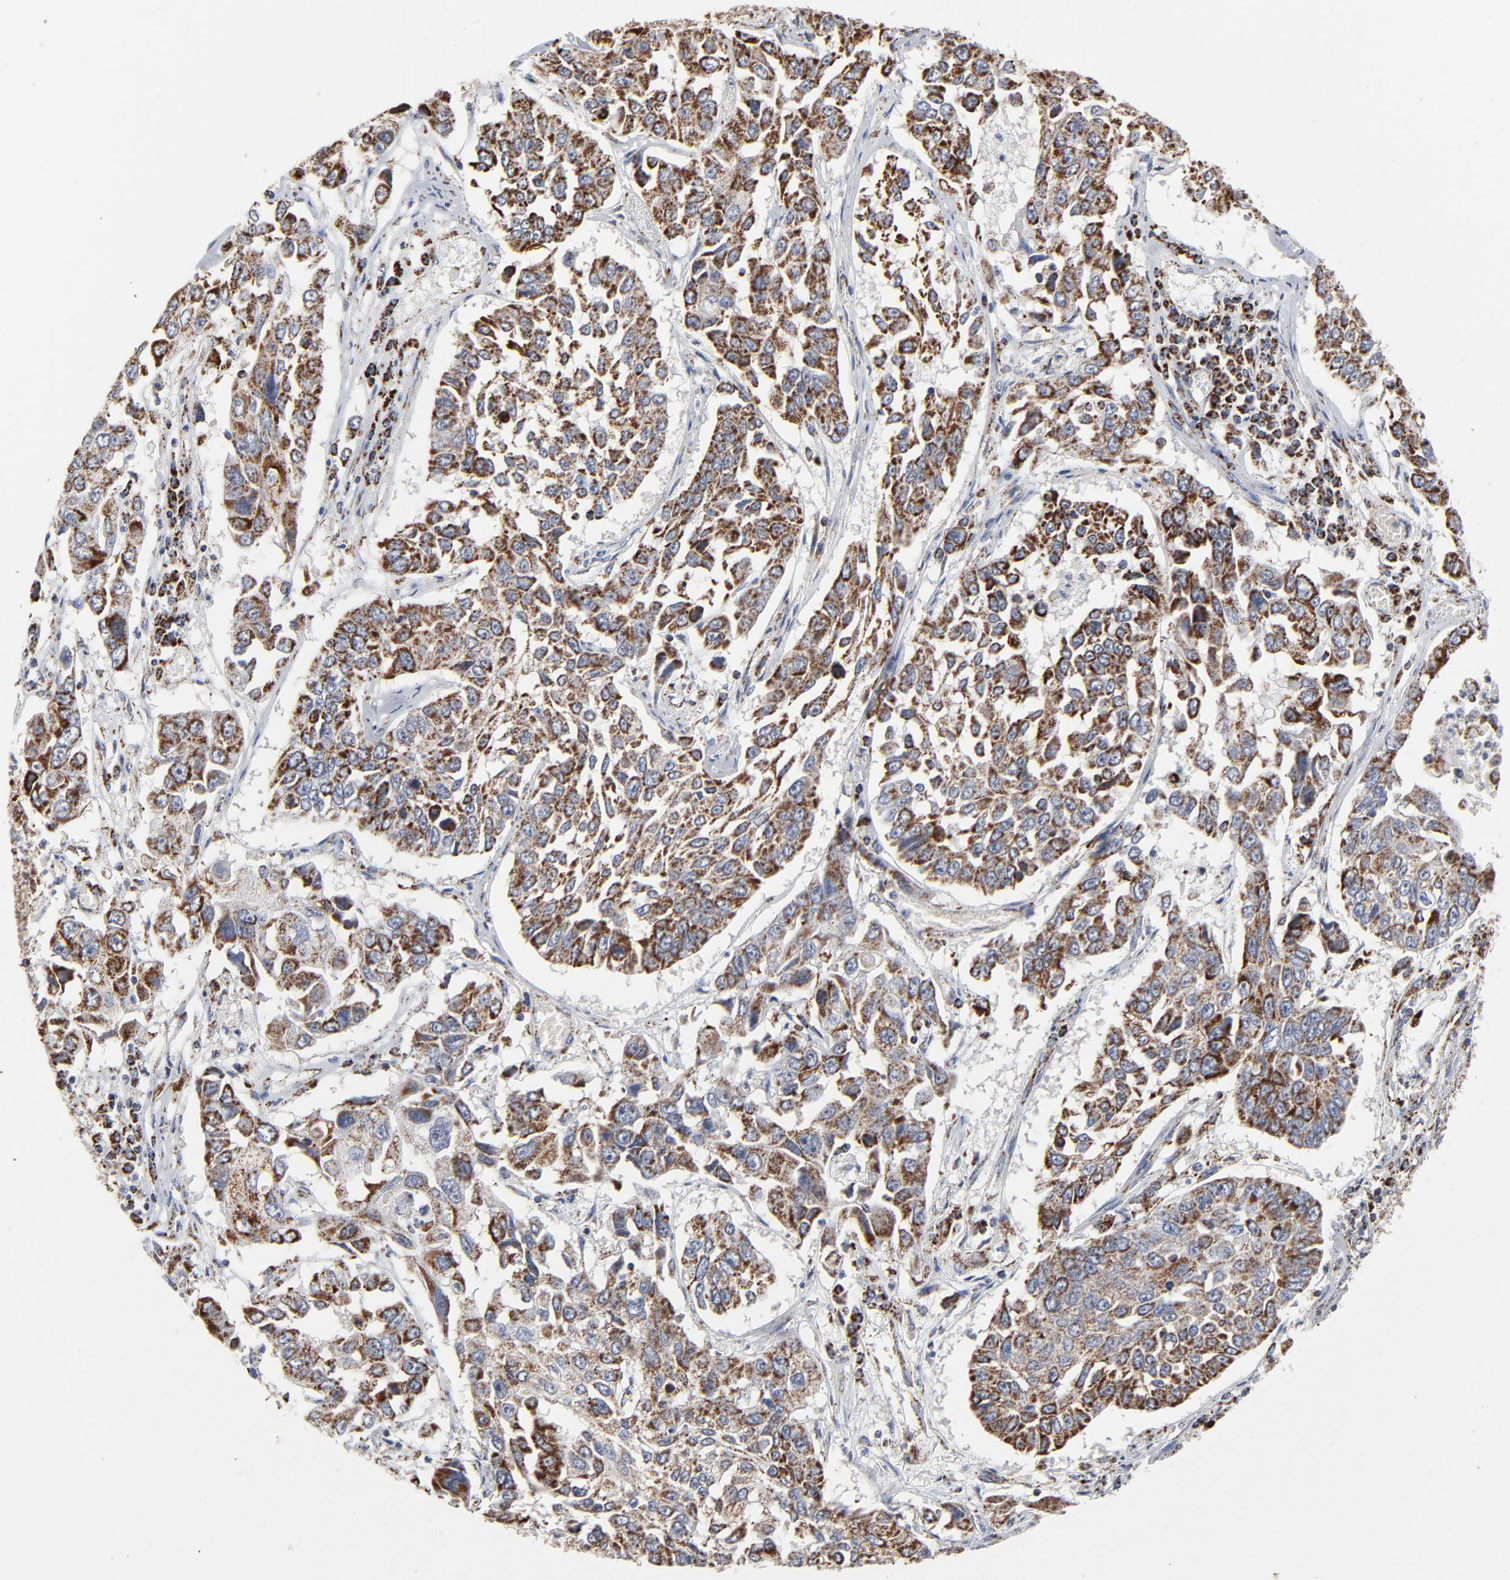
{"staining": {"intensity": "strong", "quantity": ">75%", "location": "cytoplasmic/membranous"}, "tissue": "lung cancer", "cell_type": "Tumor cells", "image_type": "cancer", "snomed": [{"axis": "morphology", "description": "Squamous cell carcinoma, NOS"}, {"axis": "topography", "description": "Lung"}], "caption": "An IHC histopathology image of neoplastic tissue is shown. Protein staining in brown shows strong cytoplasmic/membranous positivity in squamous cell carcinoma (lung) within tumor cells. Immunohistochemistry (ihc) stains the protein of interest in brown and the nuclei are stained blue.", "gene": "UQCRC1", "patient": {"sex": "male", "age": 71}}